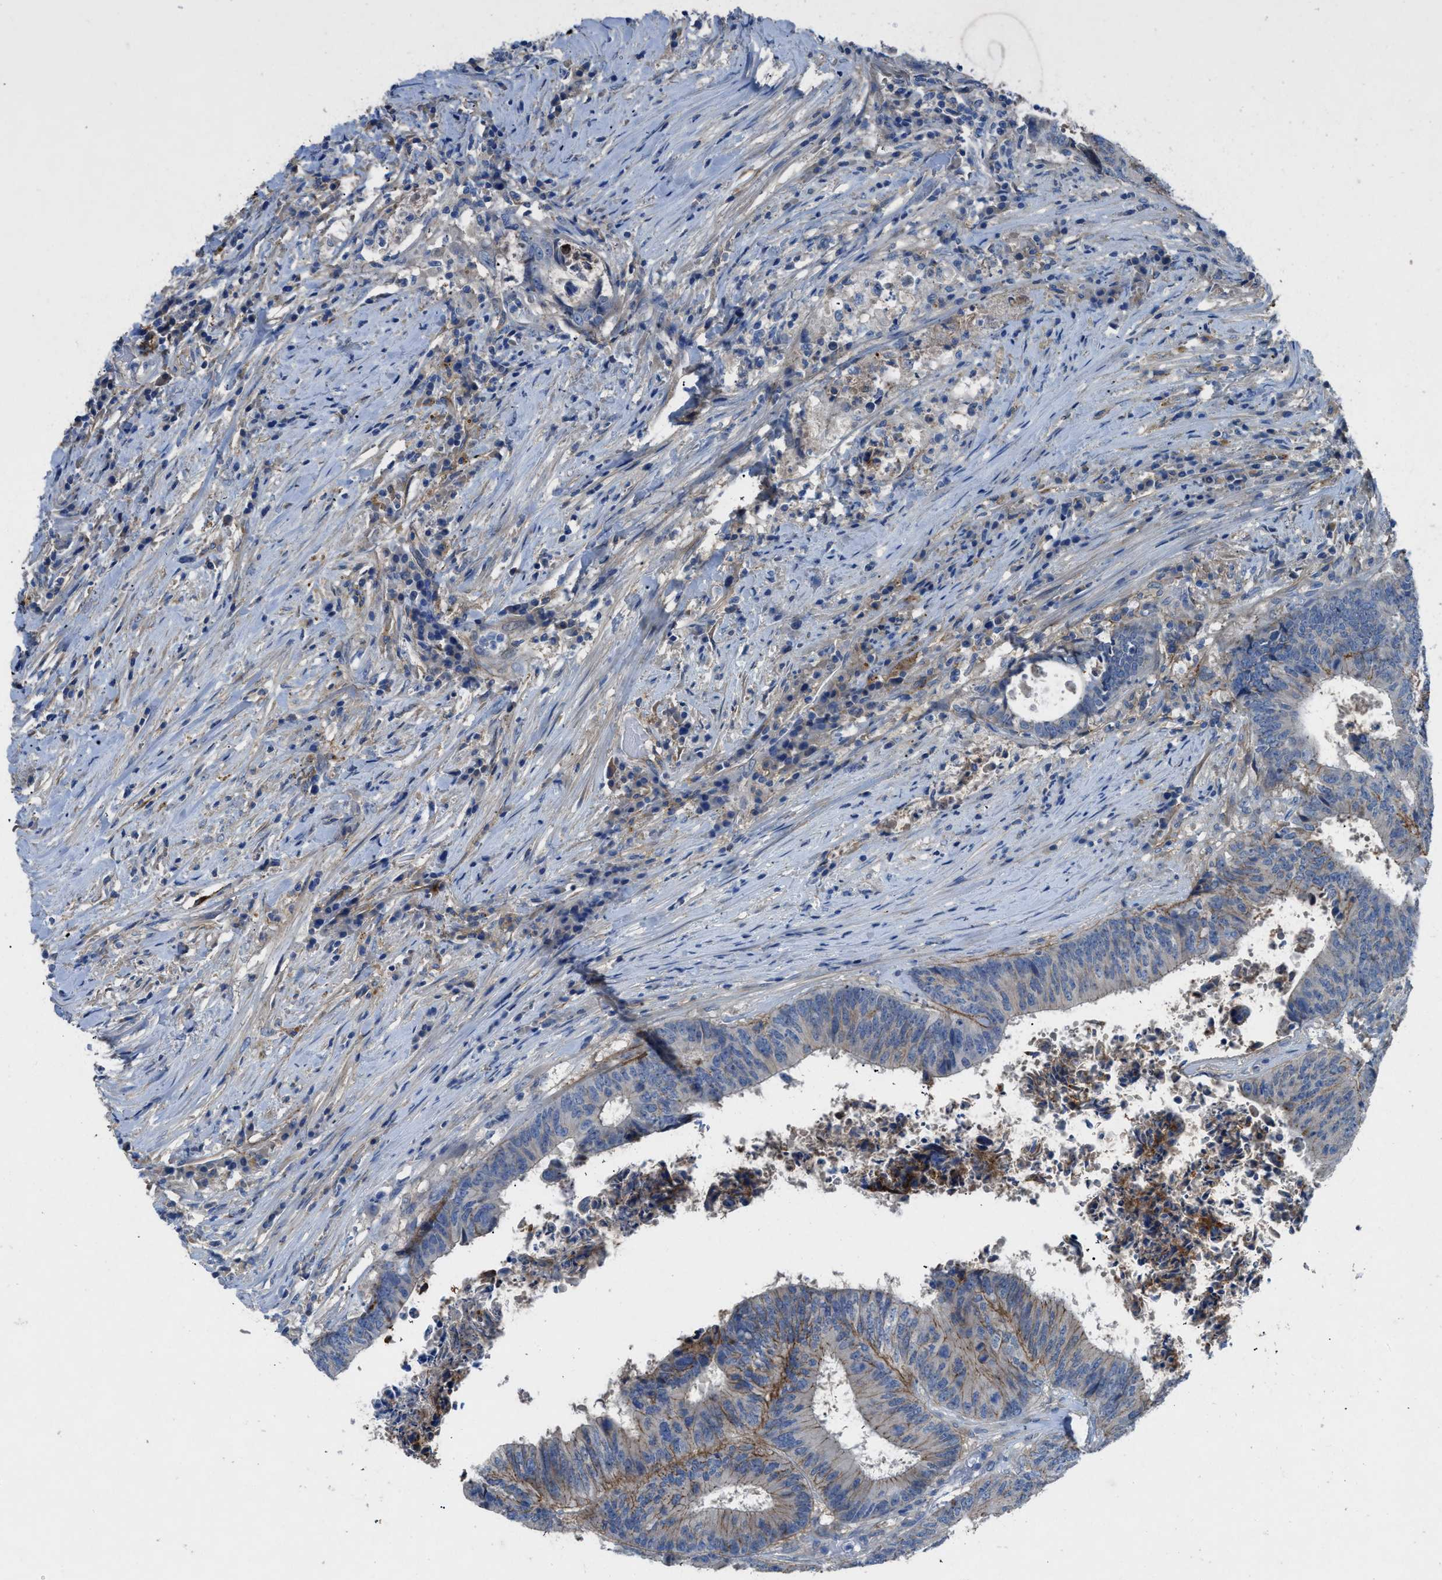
{"staining": {"intensity": "weak", "quantity": "<25%", "location": "cytoplasmic/membranous"}, "tissue": "colorectal cancer", "cell_type": "Tumor cells", "image_type": "cancer", "snomed": [{"axis": "morphology", "description": "Adenocarcinoma, NOS"}, {"axis": "topography", "description": "Rectum"}], "caption": "Immunohistochemical staining of colorectal adenocarcinoma demonstrates no significant positivity in tumor cells. (DAB immunohistochemistry (IHC) with hematoxylin counter stain).", "gene": "PTGFRN", "patient": {"sex": "male", "age": 72}}